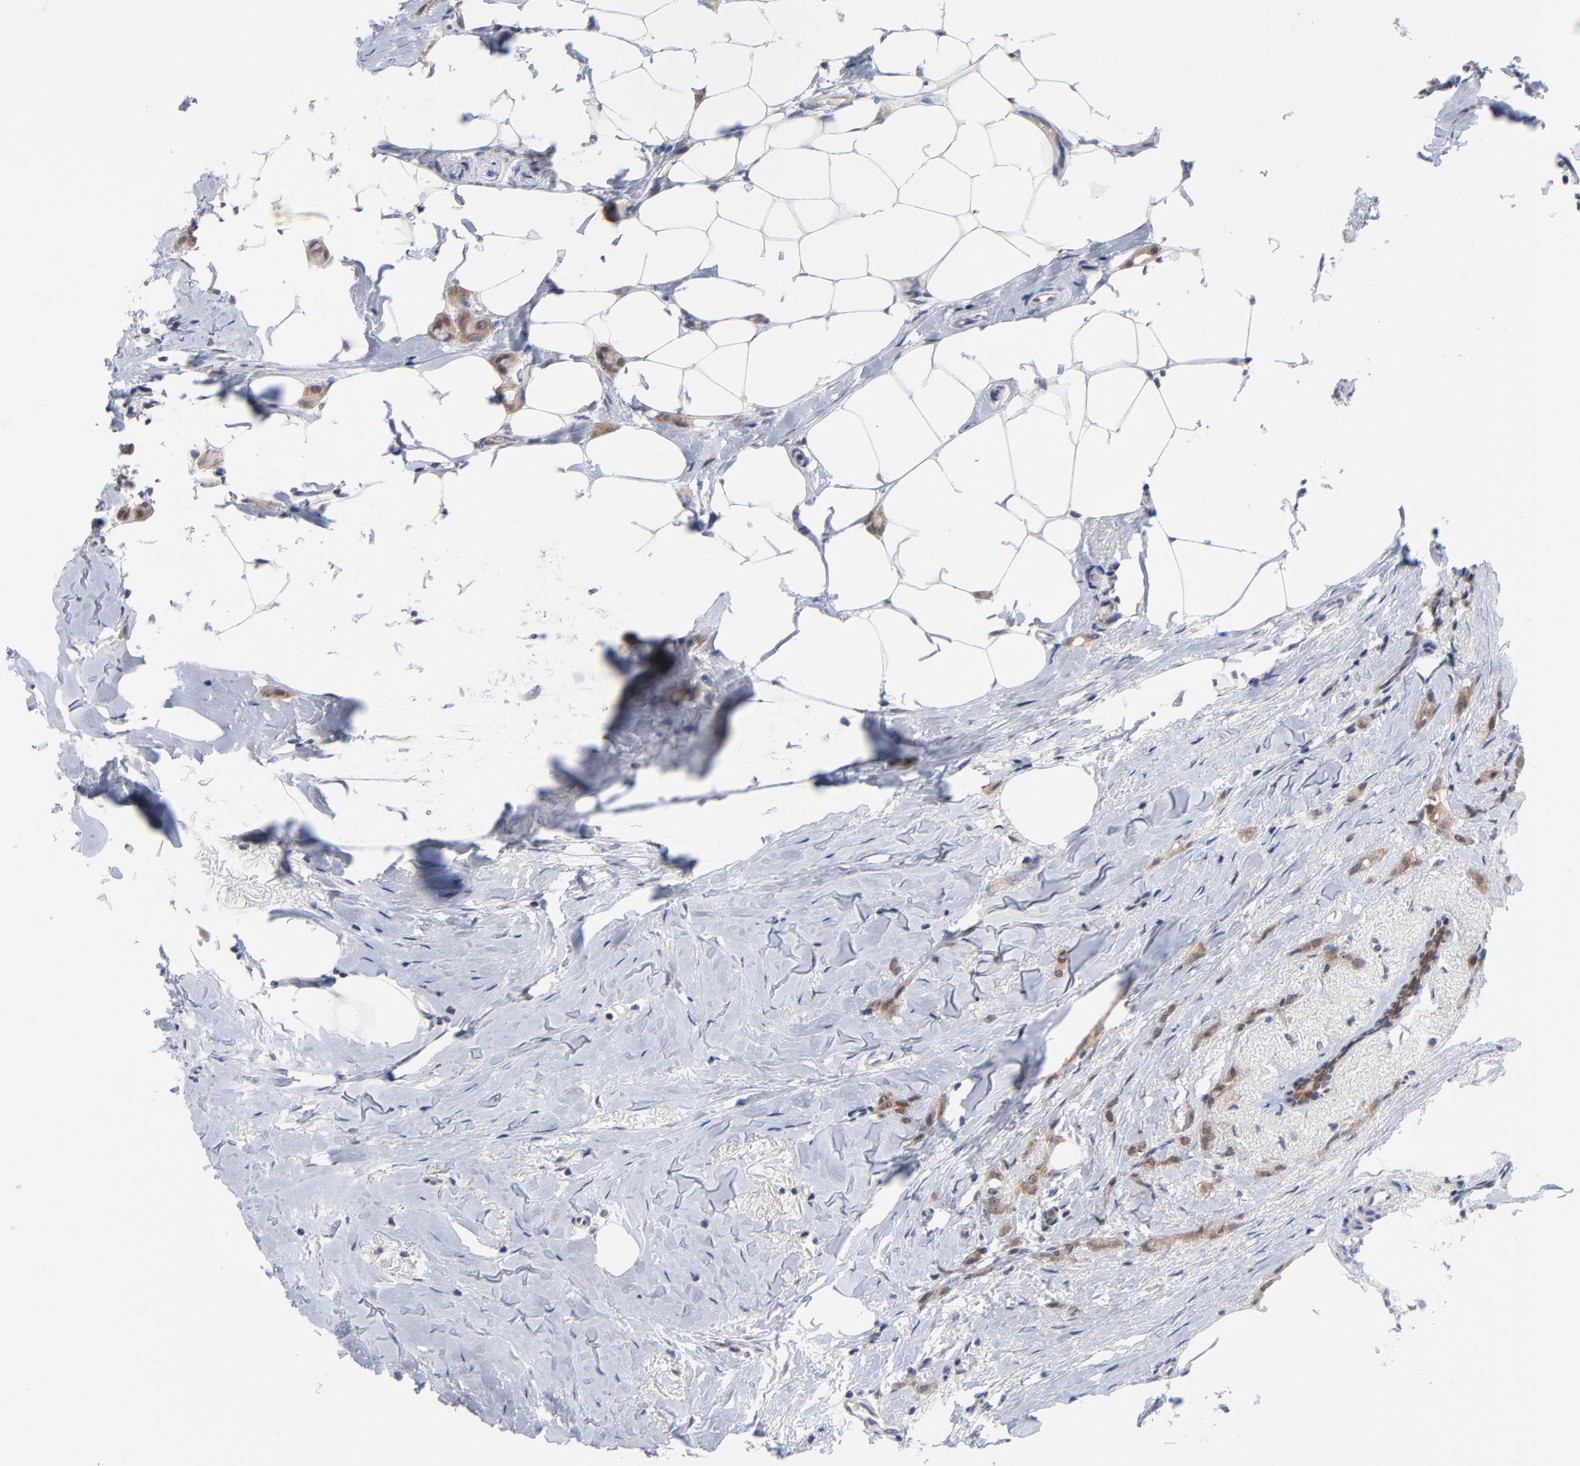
{"staining": {"intensity": "weak", "quantity": ">75%", "location": "cytoplasmic/membranous"}, "tissue": "breast cancer", "cell_type": "Tumor cells", "image_type": "cancer", "snomed": [{"axis": "morphology", "description": "Lobular carcinoma"}, {"axis": "topography", "description": "Breast"}], "caption": "Human breast cancer stained with a brown dye demonstrates weak cytoplasmic/membranous positive positivity in about >75% of tumor cells.", "gene": "RPS6KB1", "patient": {"sex": "female", "age": 55}}